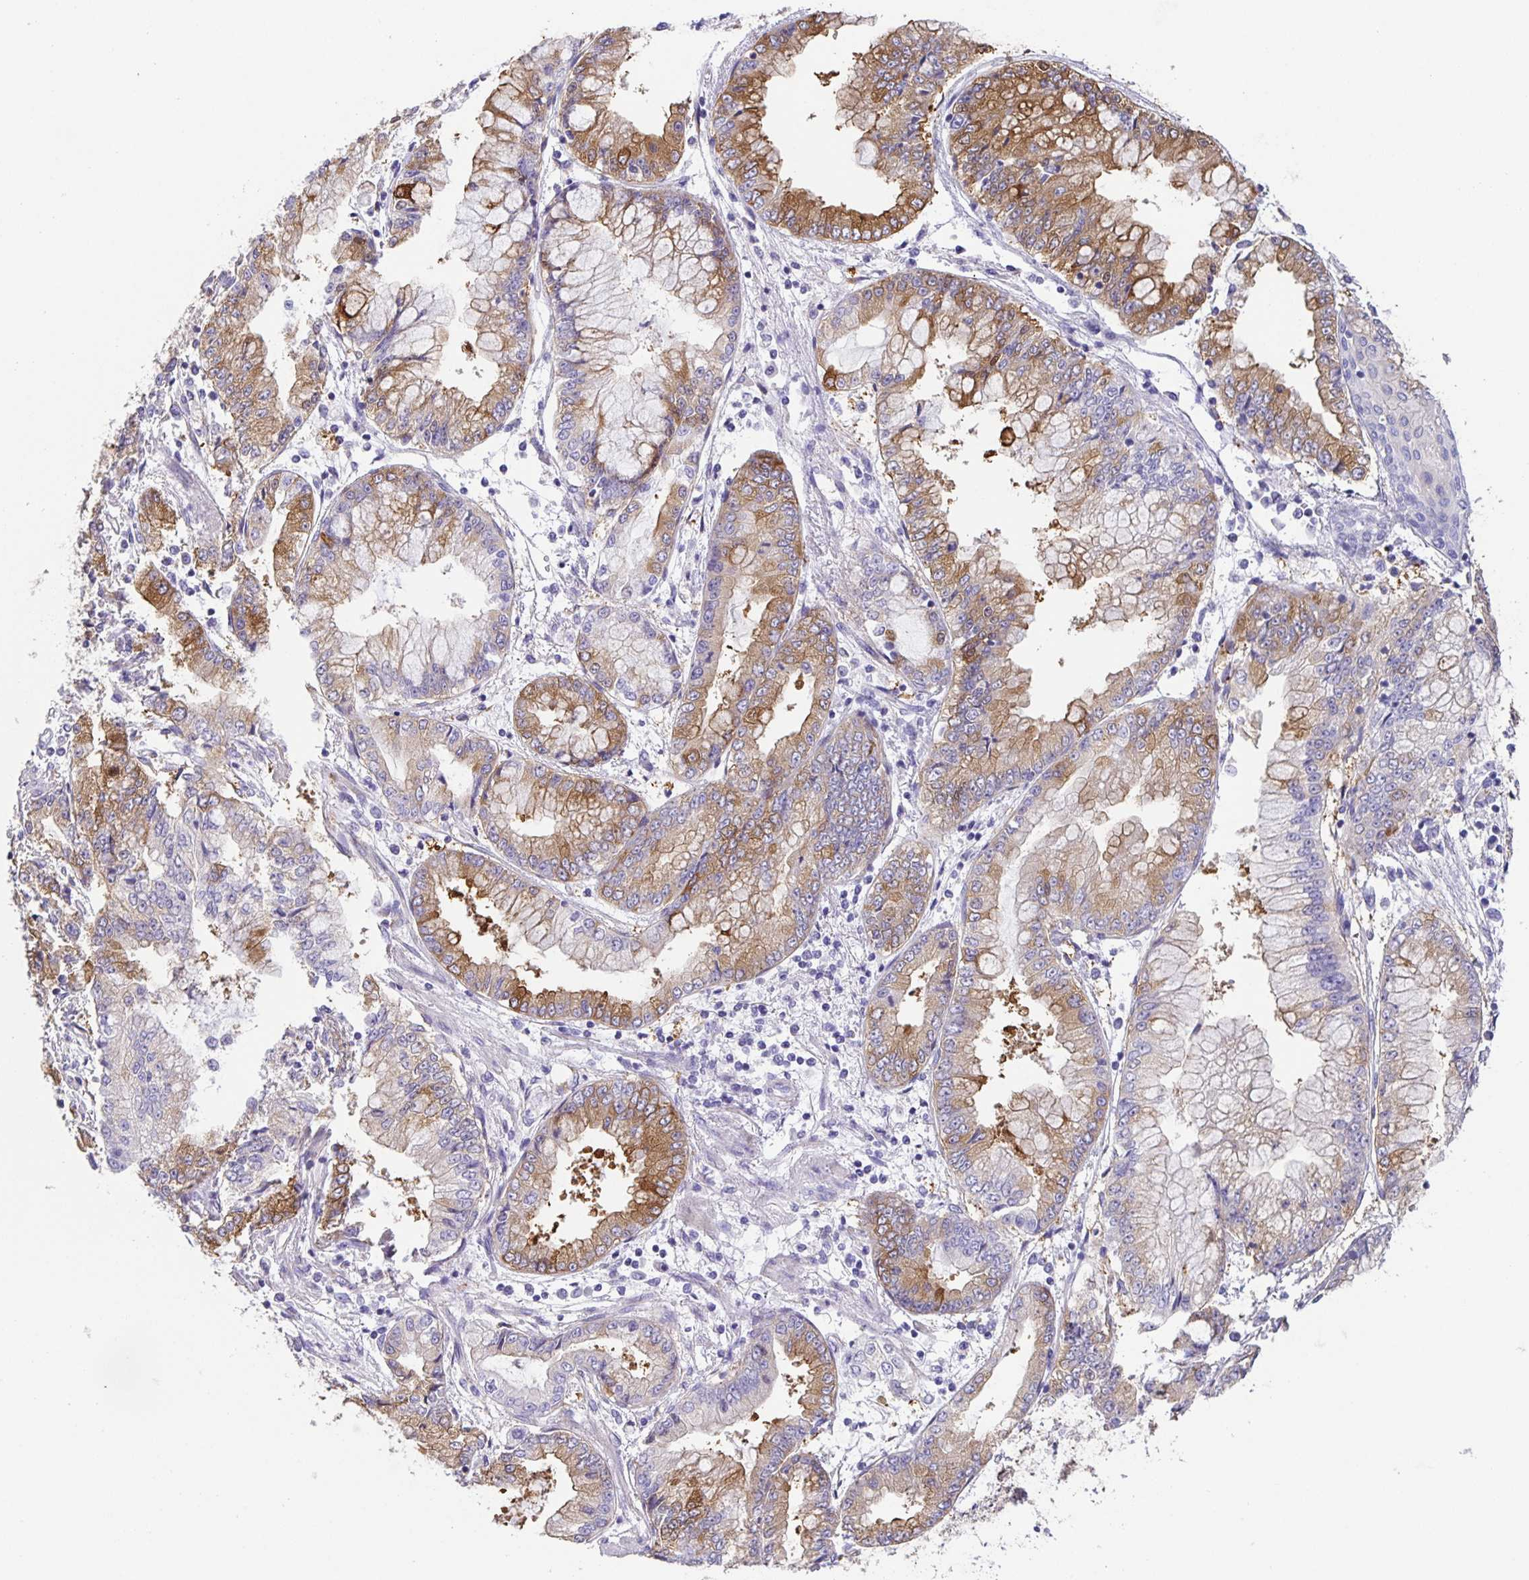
{"staining": {"intensity": "moderate", "quantity": "25%-75%", "location": "cytoplasmic/membranous"}, "tissue": "stomach cancer", "cell_type": "Tumor cells", "image_type": "cancer", "snomed": [{"axis": "morphology", "description": "Adenocarcinoma, NOS"}, {"axis": "topography", "description": "Stomach, upper"}], "caption": "Tumor cells reveal moderate cytoplasmic/membranous staining in about 25%-75% of cells in stomach adenocarcinoma. (DAB = brown stain, brightfield microscopy at high magnification).", "gene": "PRR36", "patient": {"sex": "female", "age": 74}}